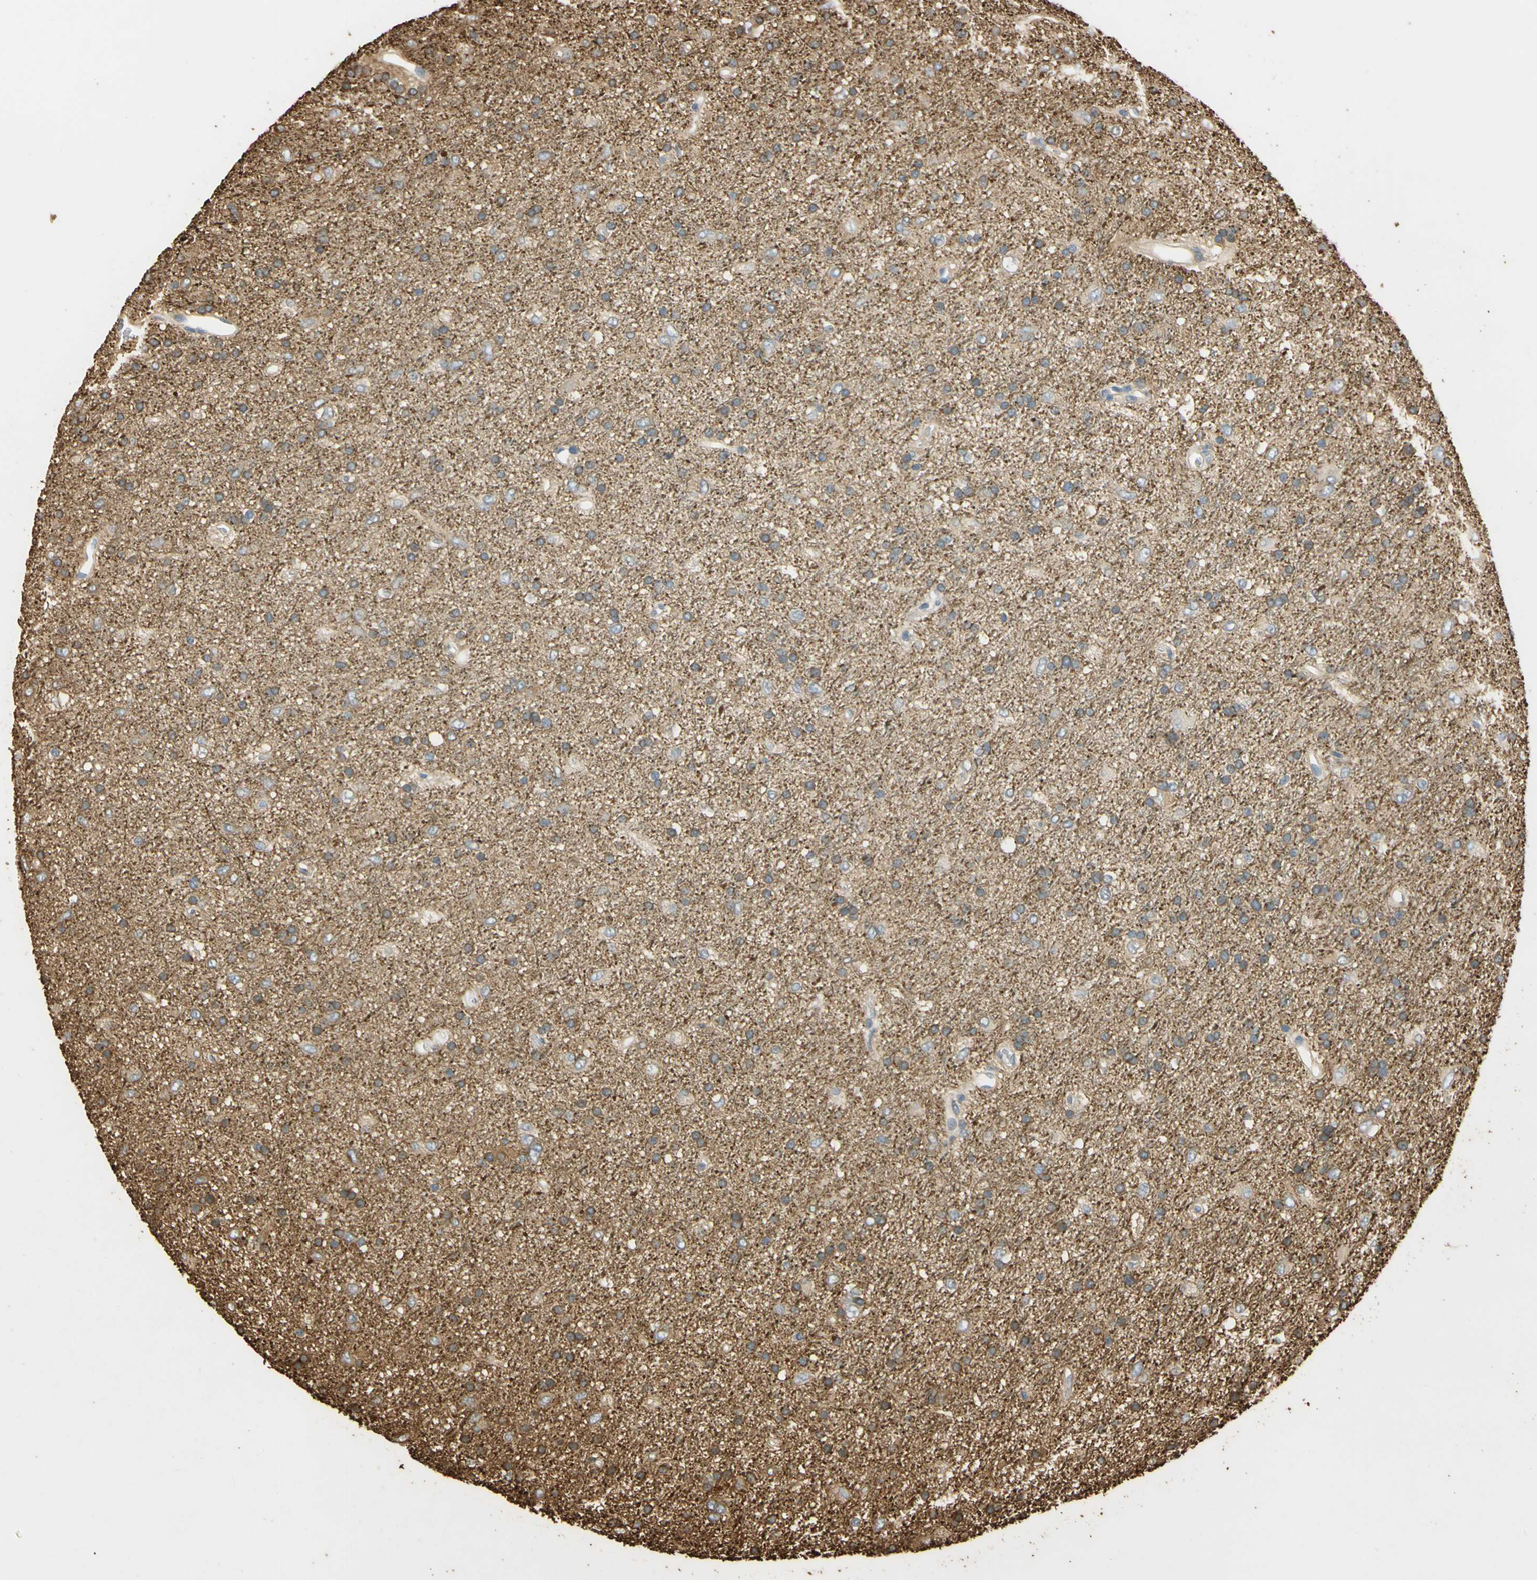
{"staining": {"intensity": "moderate", "quantity": "<25%", "location": "cytoplasmic/membranous"}, "tissue": "glioma", "cell_type": "Tumor cells", "image_type": "cancer", "snomed": [{"axis": "morphology", "description": "Glioma, malignant, Low grade"}, {"axis": "topography", "description": "Brain"}], "caption": "Human low-grade glioma (malignant) stained with a protein marker displays moderate staining in tumor cells.", "gene": "MGRN1", "patient": {"sex": "male", "age": 77}}